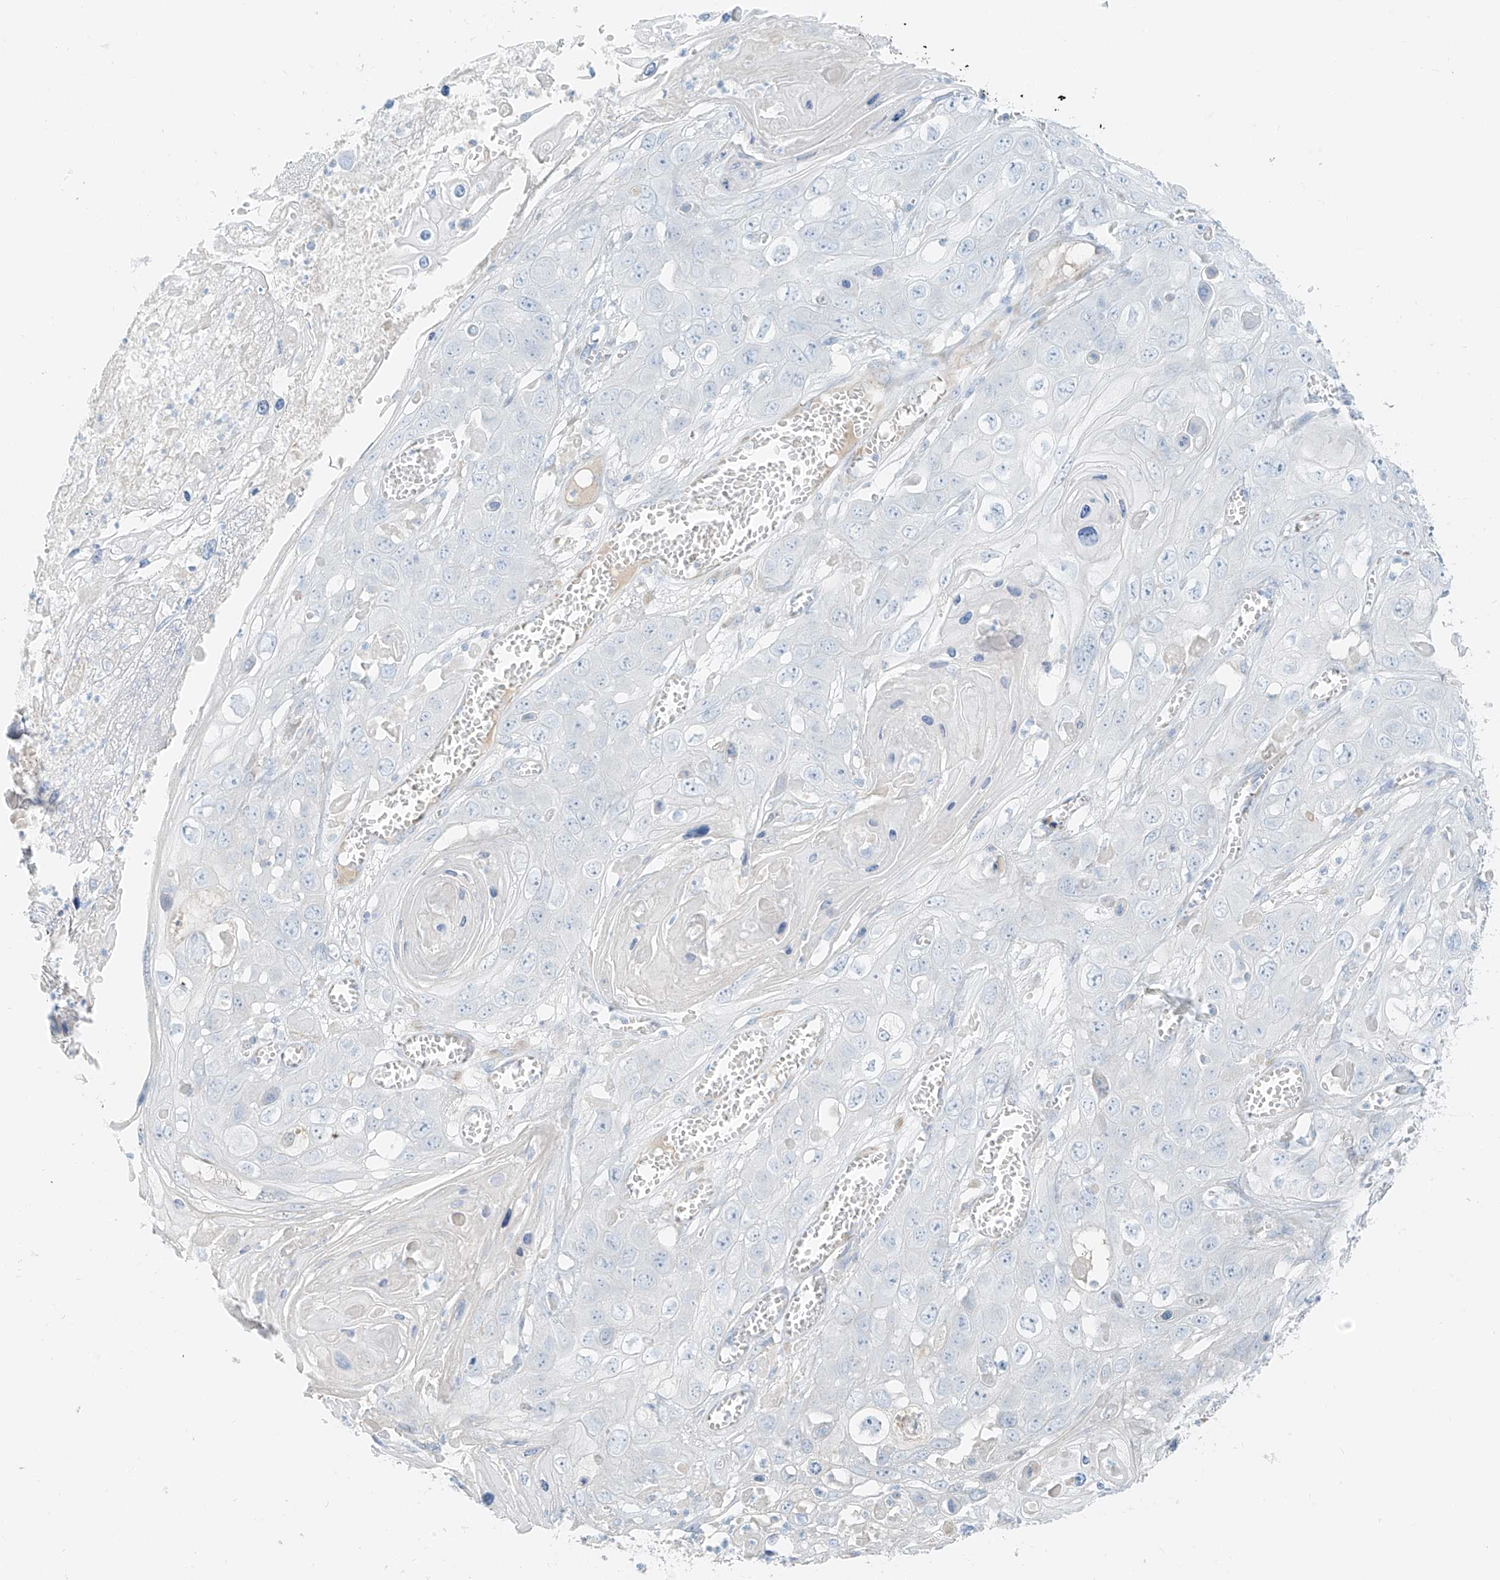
{"staining": {"intensity": "negative", "quantity": "none", "location": "none"}, "tissue": "skin cancer", "cell_type": "Tumor cells", "image_type": "cancer", "snomed": [{"axis": "morphology", "description": "Squamous cell carcinoma, NOS"}, {"axis": "topography", "description": "Skin"}], "caption": "Tumor cells show no significant expression in squamous cell carcinoma (skin).", "gene": "FSTL1", "patient": {"sex": "male", "age": 55}}